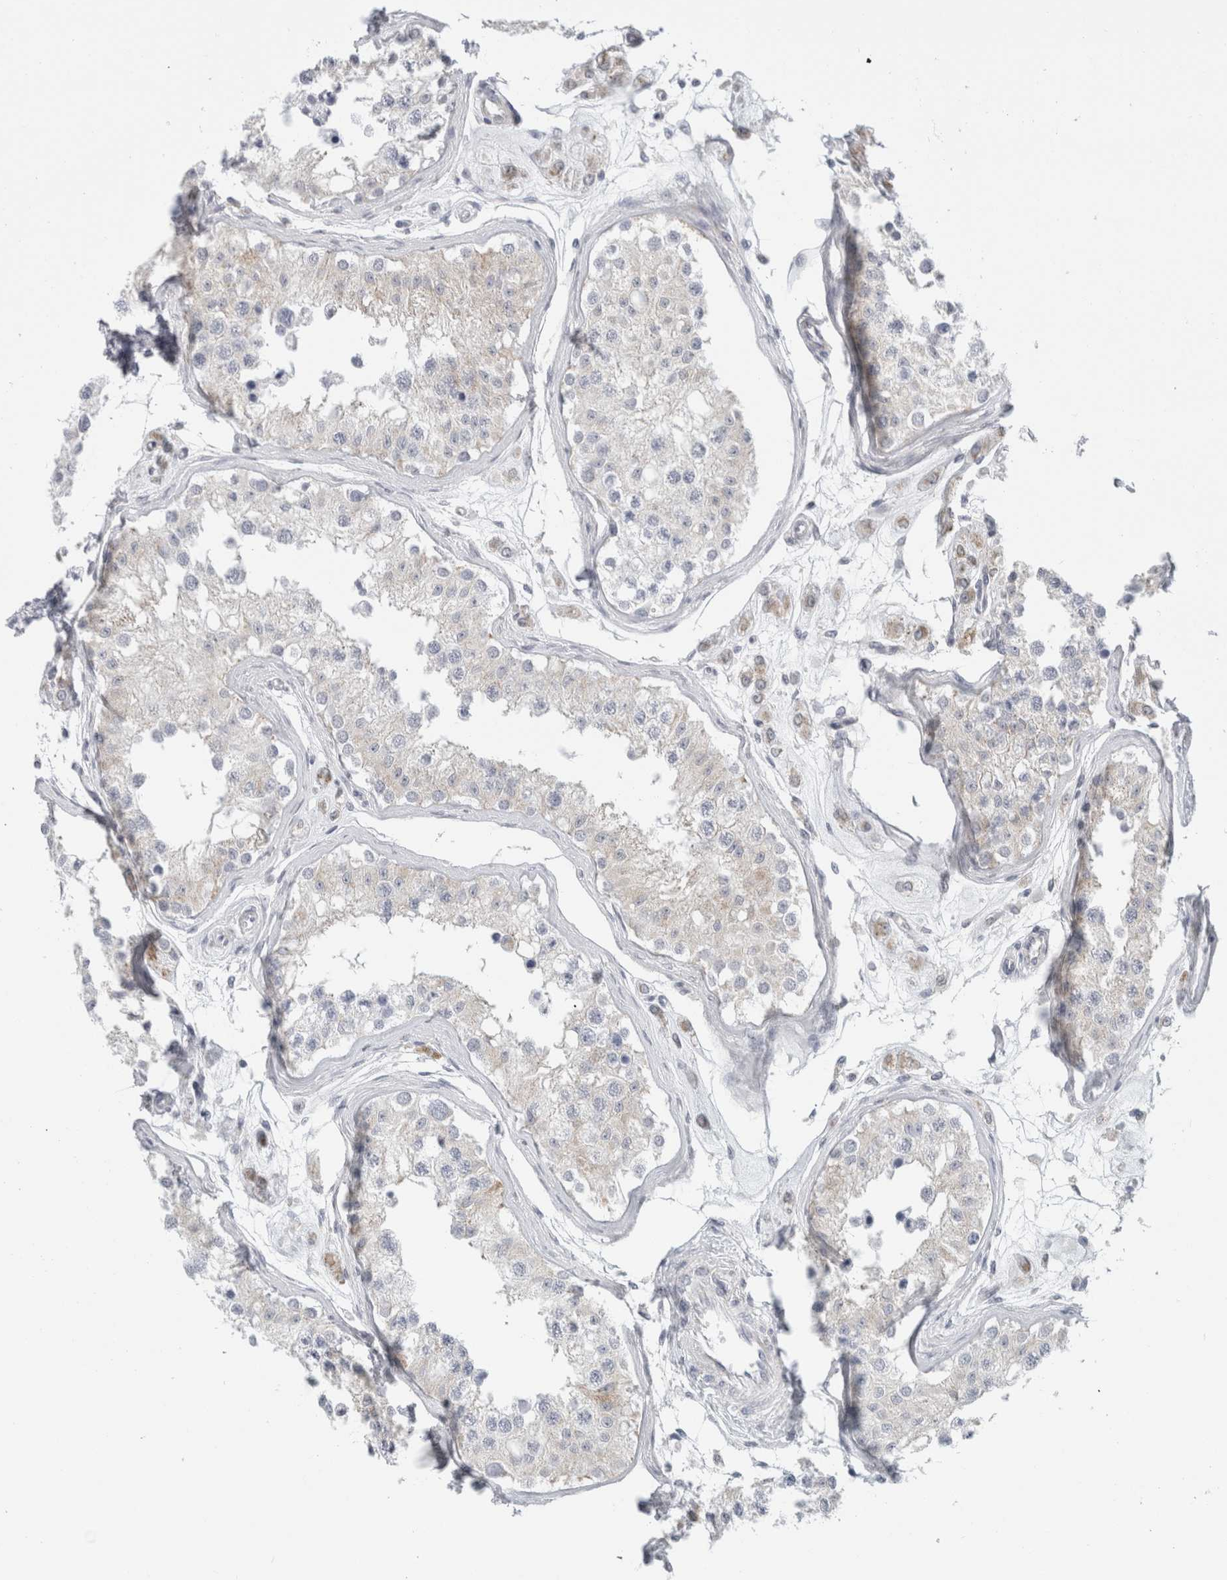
{"staining": {"intensity": "negative", "quantity": "none", "location": "none"}, "tissue": "testis", "cell_type": "Cells in seminiferous ducts", "image_type": "normal", "snomed": [{"axis": "morphology", "description": "Normal tissue, NOS"}, {"axis": "morphology", "description": "Adenocarcinoma, metastatic, NOS"}, {"axis": "topography", "description": "Testis"}], "caption": "This is an immunohistochemistry (IHC) micrograph of unremarkable human testis. There is no positivity in cells in seminiferous ducts.", "gene": "FAHD1", "patient": {"sex": "male", "age": 26}}